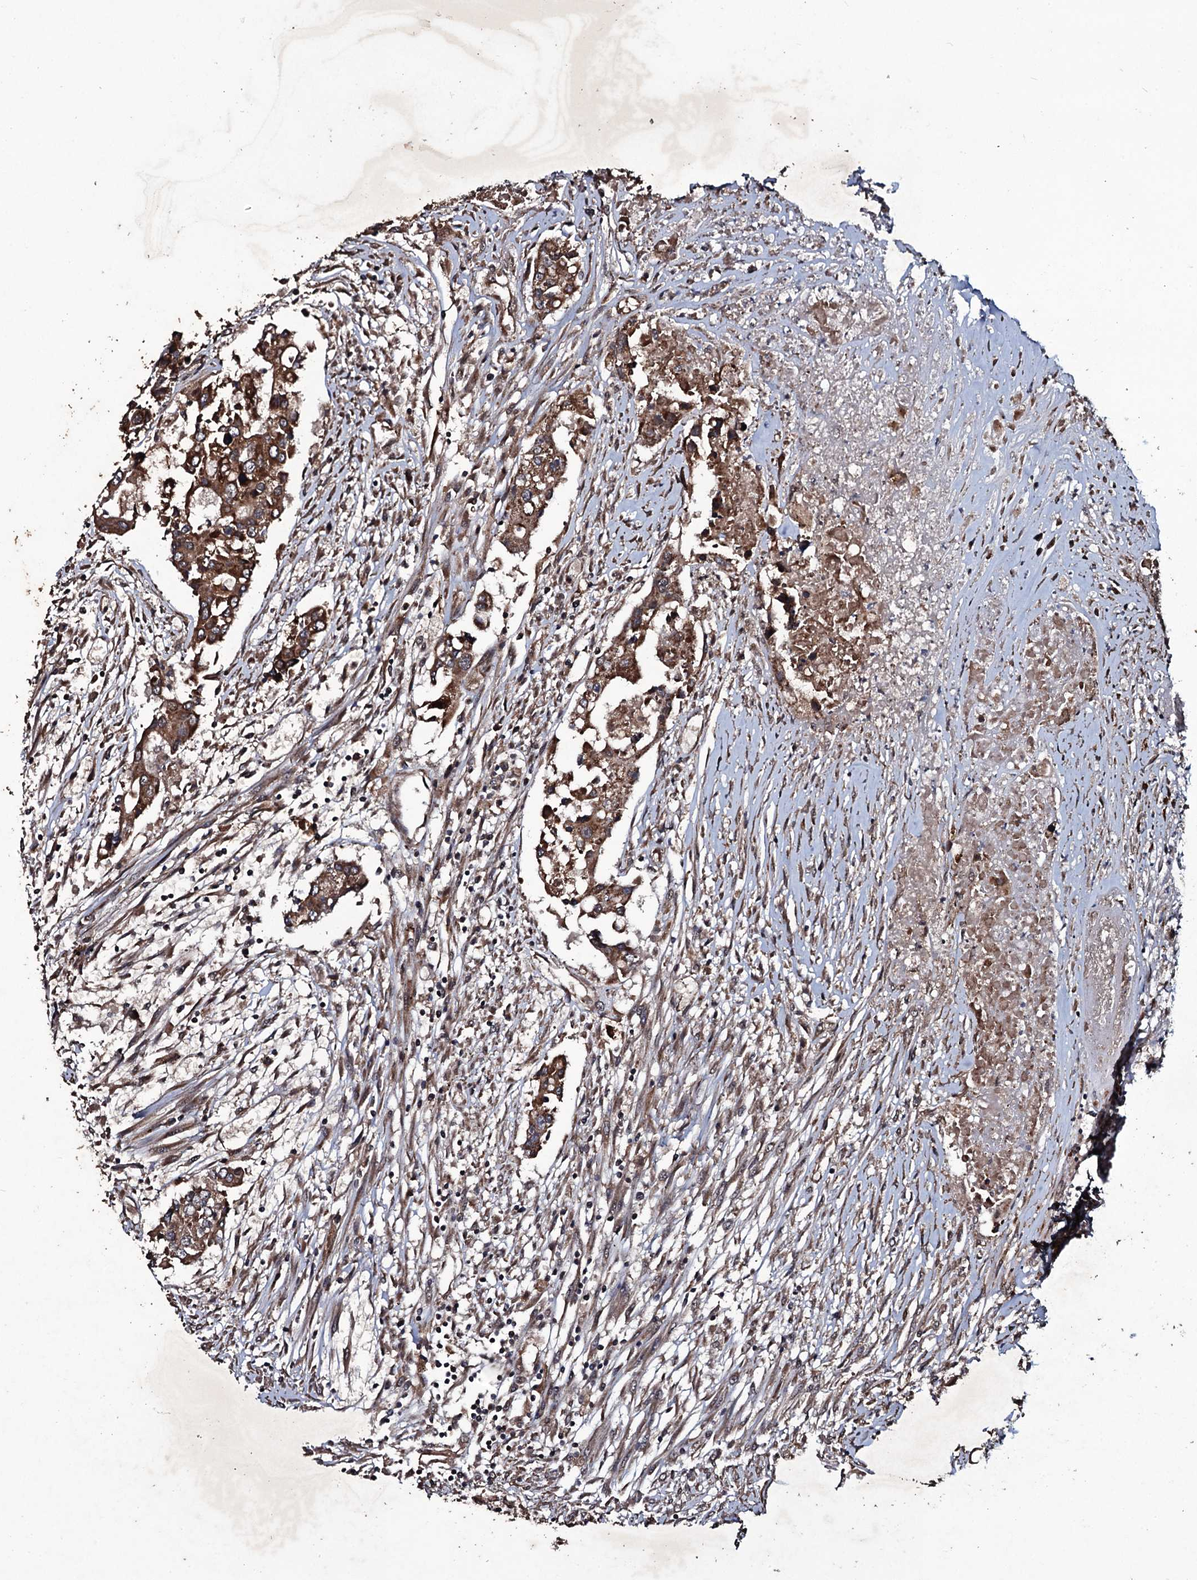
{"staining": {"intensity": "moderate", "quantity": ">75%", "location": "cytoplasmic/membranous"}, "tissue": "colorectal cancer", "cell_type": "Tumor cells", "image_type": "cancer", "snomed": [{"axis": "morphology", "description": "Adenocarcinoma, NOS"}, {"axis": "topography", "description": "Colon"}], "caption": "Immunohistochemistry (IHC) micrograph of colorectal adenocarcinoma stained for a protein (brown), which reveals medium levels of moderate cytoplasmic/membranous staining in about >75% of tumor cells.", "gene": "MRPS31", "patient": {"sex": "male", "age": 77}}